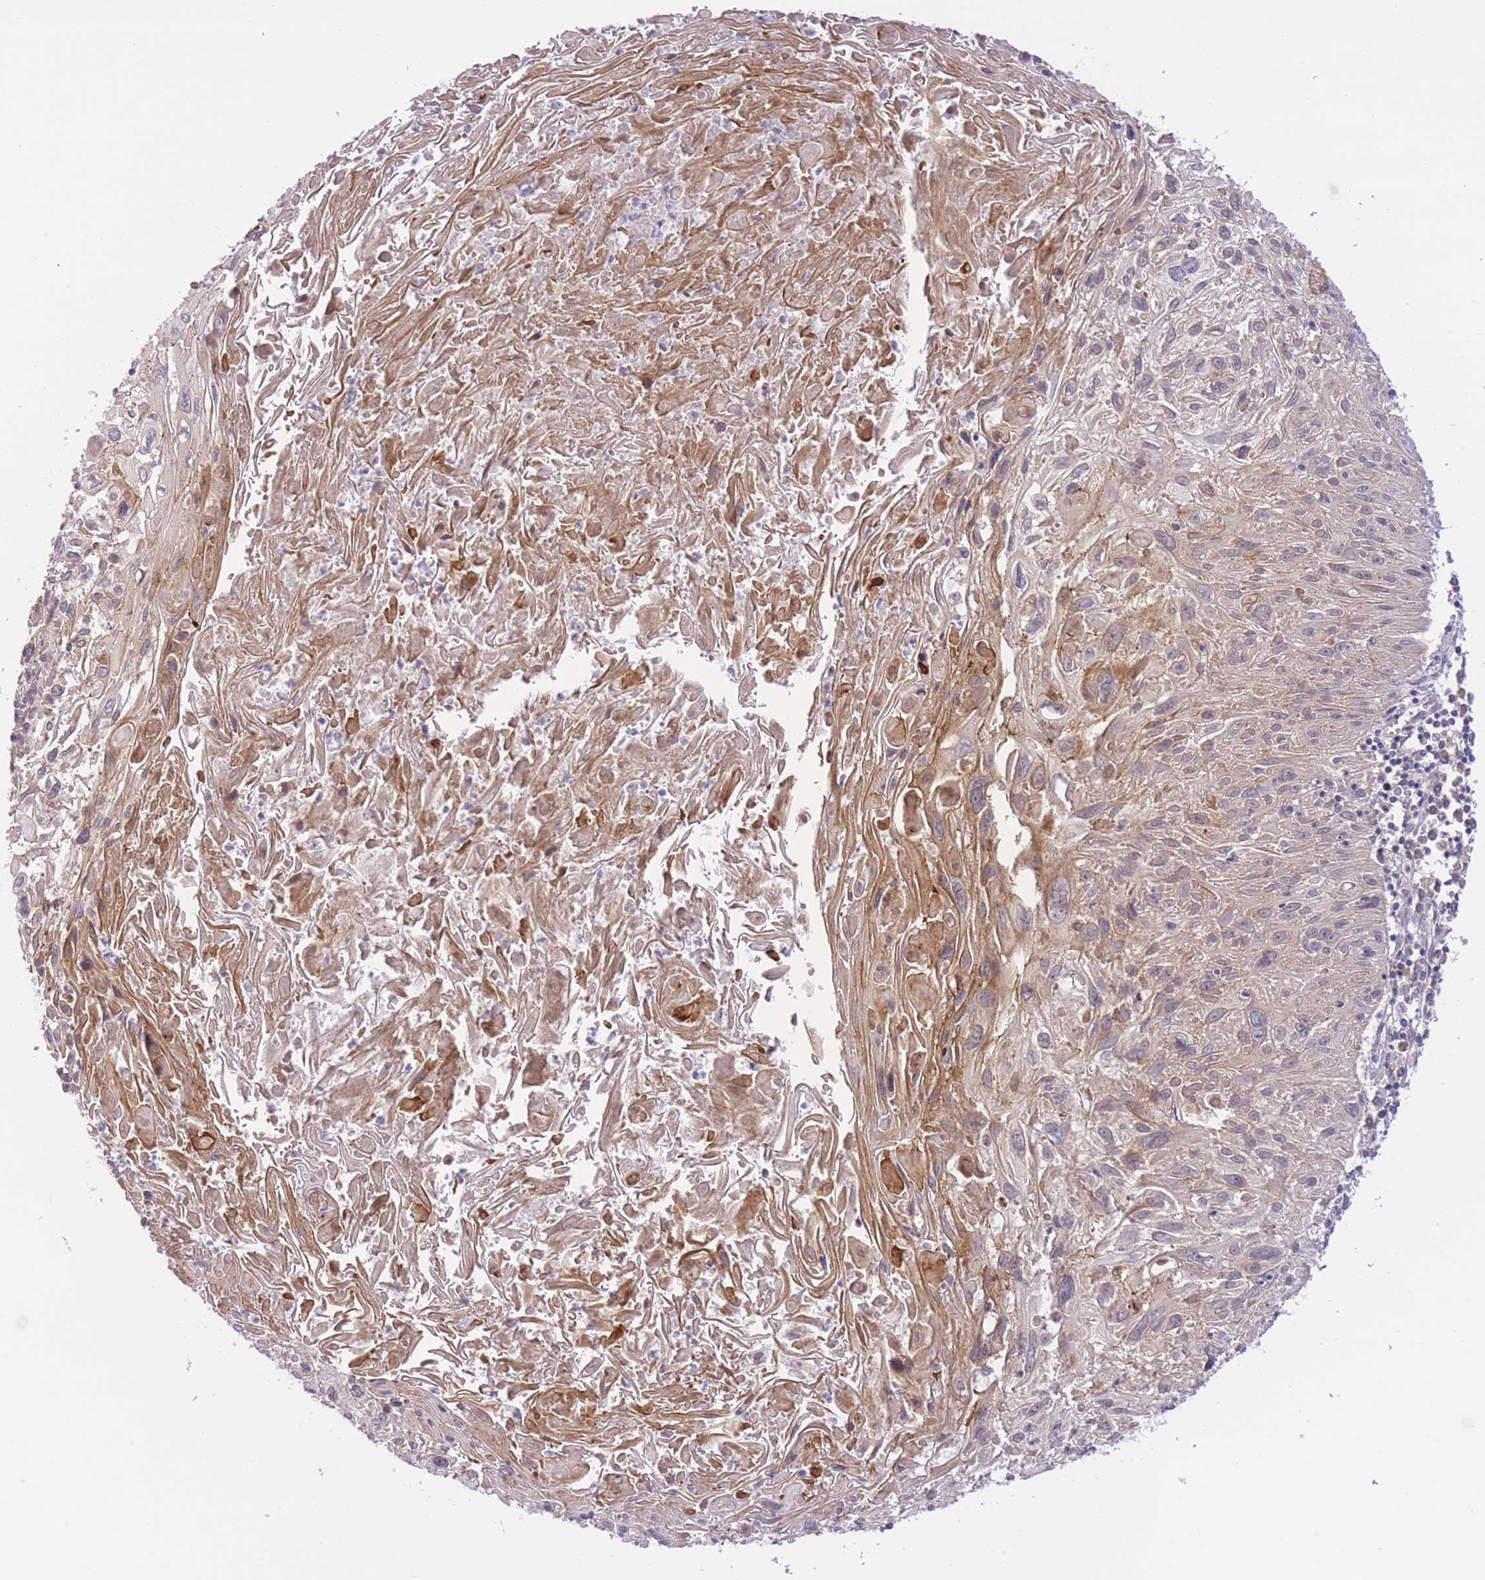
{"staining": {"intensity": "weak", "quantity": "25%-75%", "location": "cytoplasmic/membranous,nuclear"}, "tissue": "cervical cancer", "cell_type": "Tumor cells", "image_type": "cancer", "snomed": [{"axis": "morphology", "description": "Squamous cell carcinoma, NOS"}, {"axis": "topography", "description": "Cervix"}], "caption": "Human cervical cancer stained with a brown dye demonstrates weak cytoplasmic/membranous and nuclear positive positivity in approximately 25%-75% of tumor cells.", "gene": "CDC25B", "patient": {"sex": "female", "age": 51}}